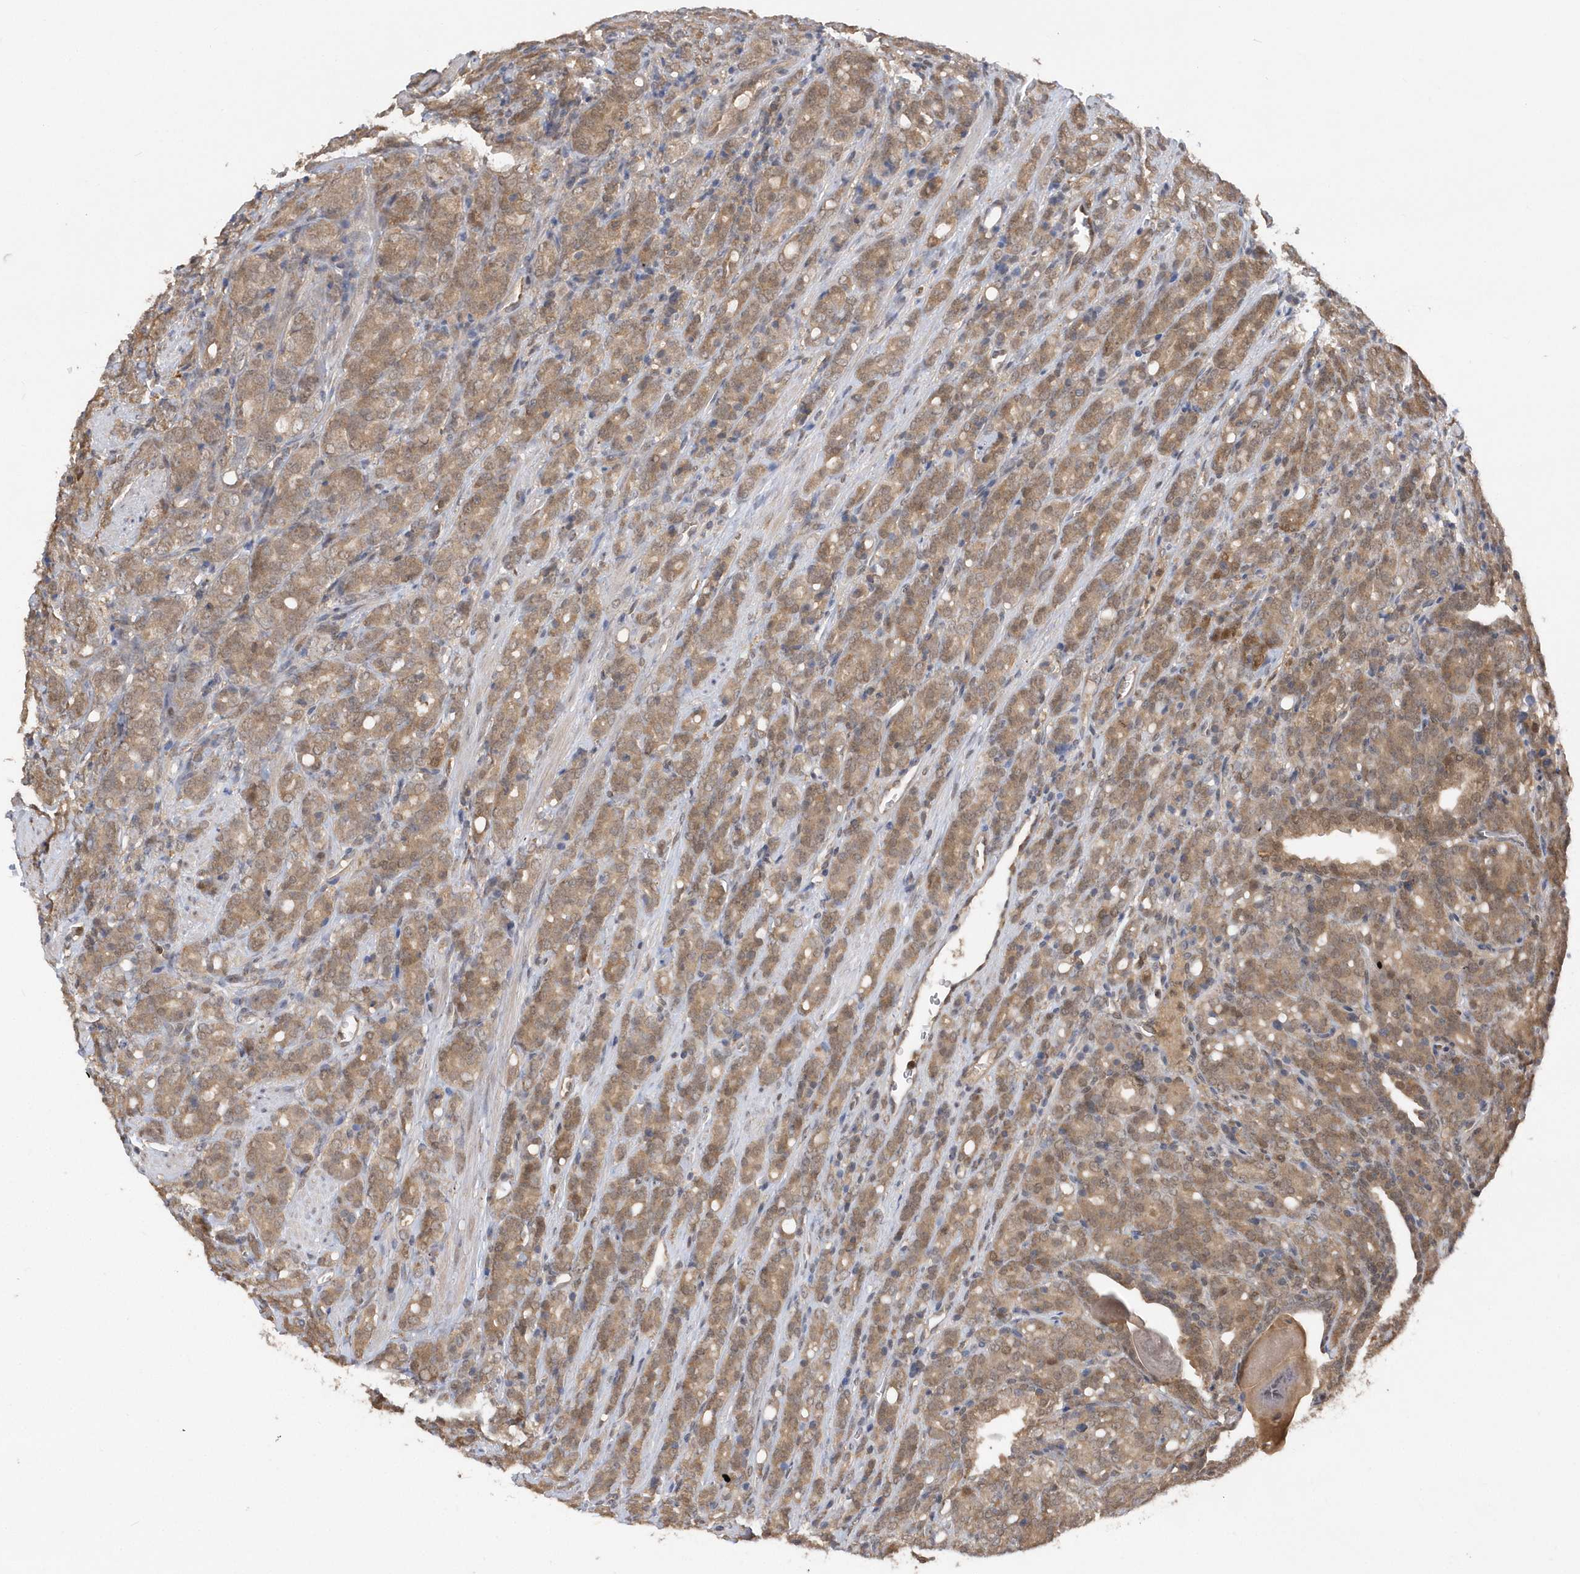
{"staining": {"intensity": "moderate", "quantity": "25%-75%", "location": "cytoplasmic/membranous"}, "tissue": "prostate cancer", "cell_type": "Tumor cells", "image_type": "cancer", "snomed": [{"axis": "morphology", "description": "Adenocarcinoma, High grade"}, {"axis": "topography", "description": "Prostate"}], "caption": "Prostate cancer (high-grade adenocarcinoma) was stained to show a protein in brown. There is medium levels of moderate cytoplasmic/membranous expression in about 25%-75% of tumor cells. Nuclei are stained in blue.", "gene": "RPE", "patient": {"sex": "male", "age": 62}}